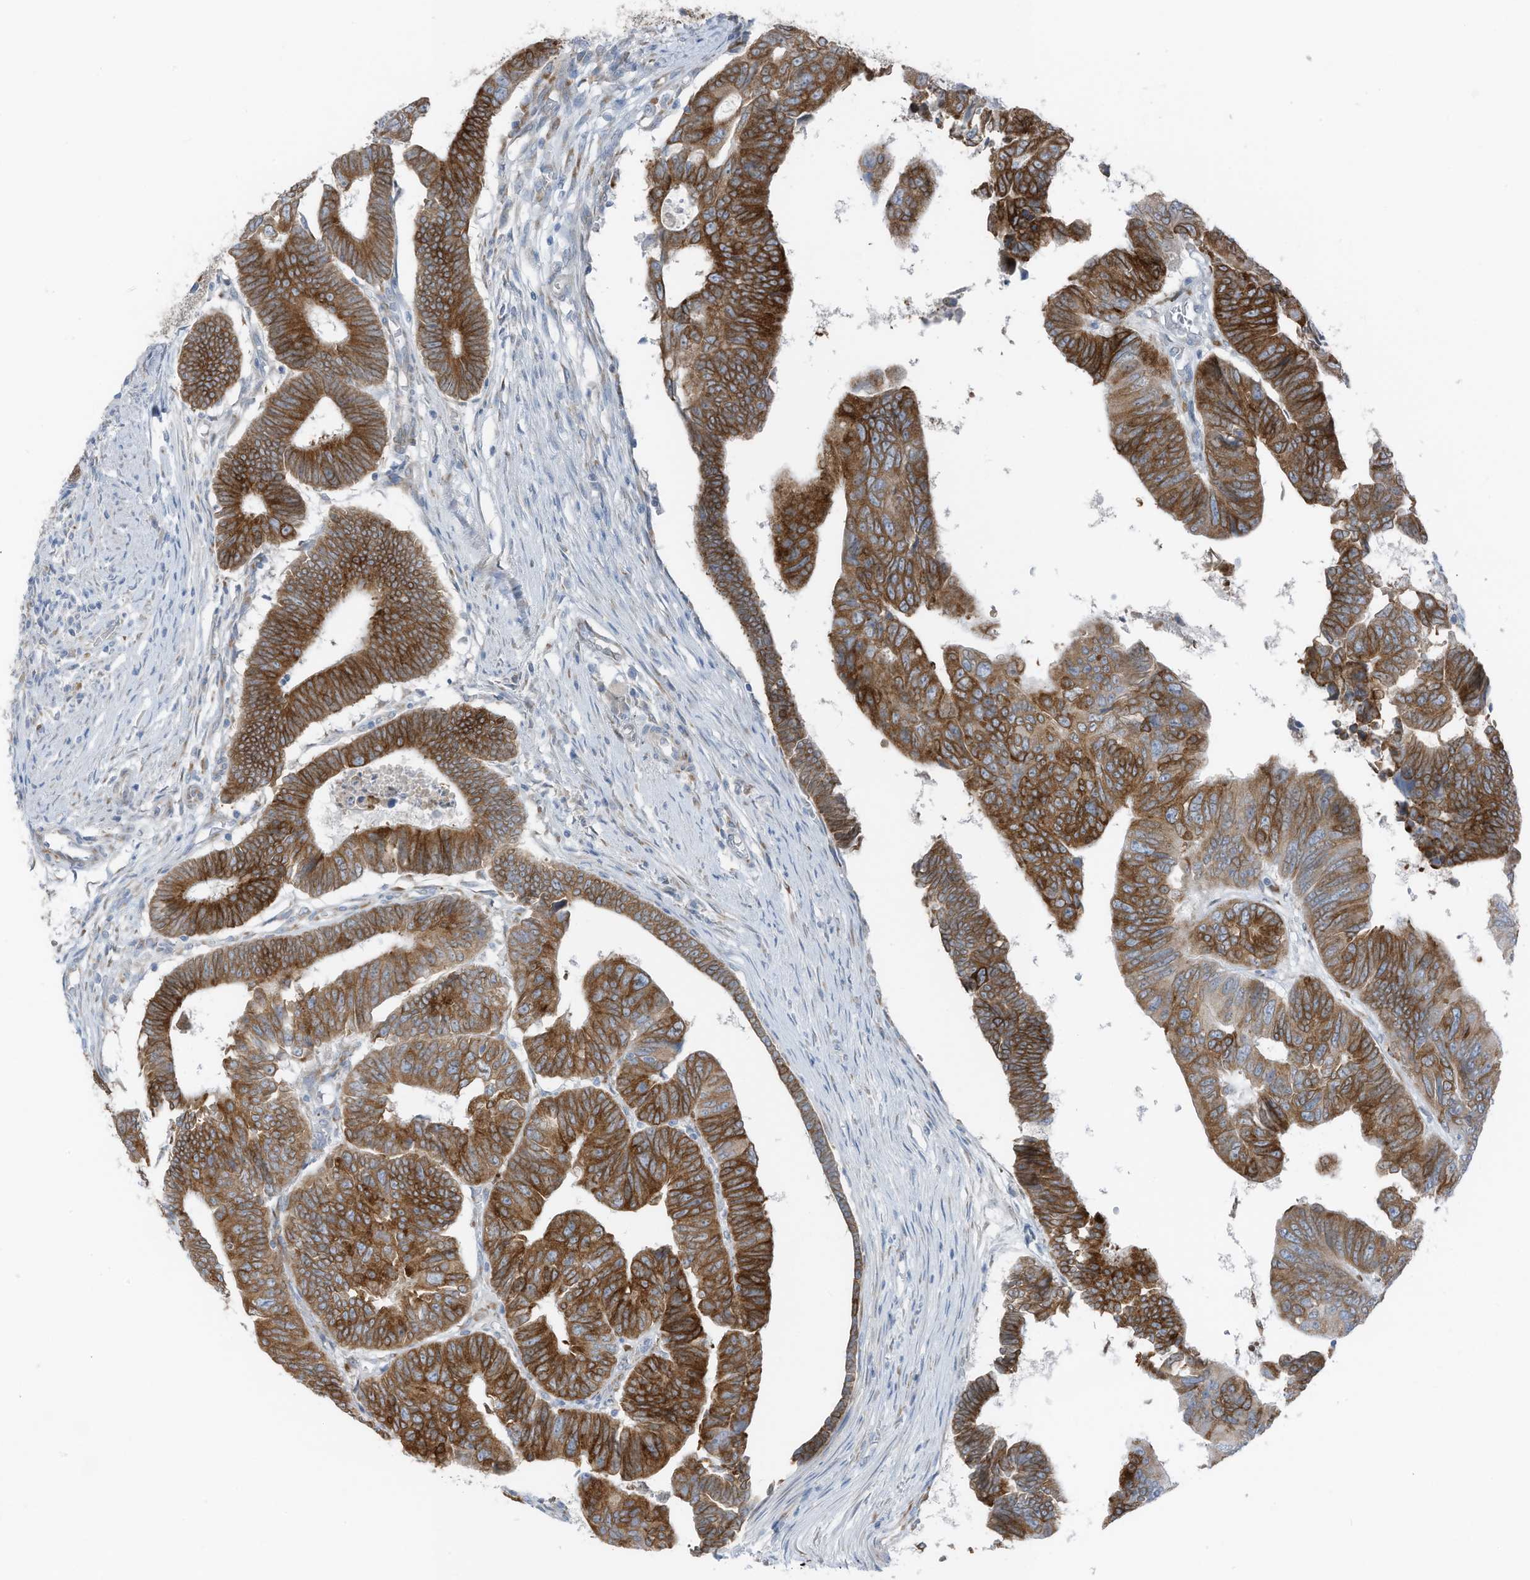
{"staining": {"intensity": "strong", "quantity": ">75%", "location": "cytoplasmic/membranous"}, "tissue": "colorectal cancer", "cell_type": "Tumor cells", "image_type": "cancer", "snomed": [{"axis": "morphology", "description": "Adenocarcinoma, NOS"}, {"axis": "topography", "description": "Rectum"}], "caption": "Immunohistochemical staining of adenocarcinoma (colorectal) exhibits strong cytoplasmic/membranous protein expression in about >75% of tumor cells. The protein of interest is stained brown, and the nuclei are stained in blue (DAB IHC with brightfield microscopy, high magnification).", "gene": "ARHGEF33", "patient": {"sex": "female", "age": 65}}